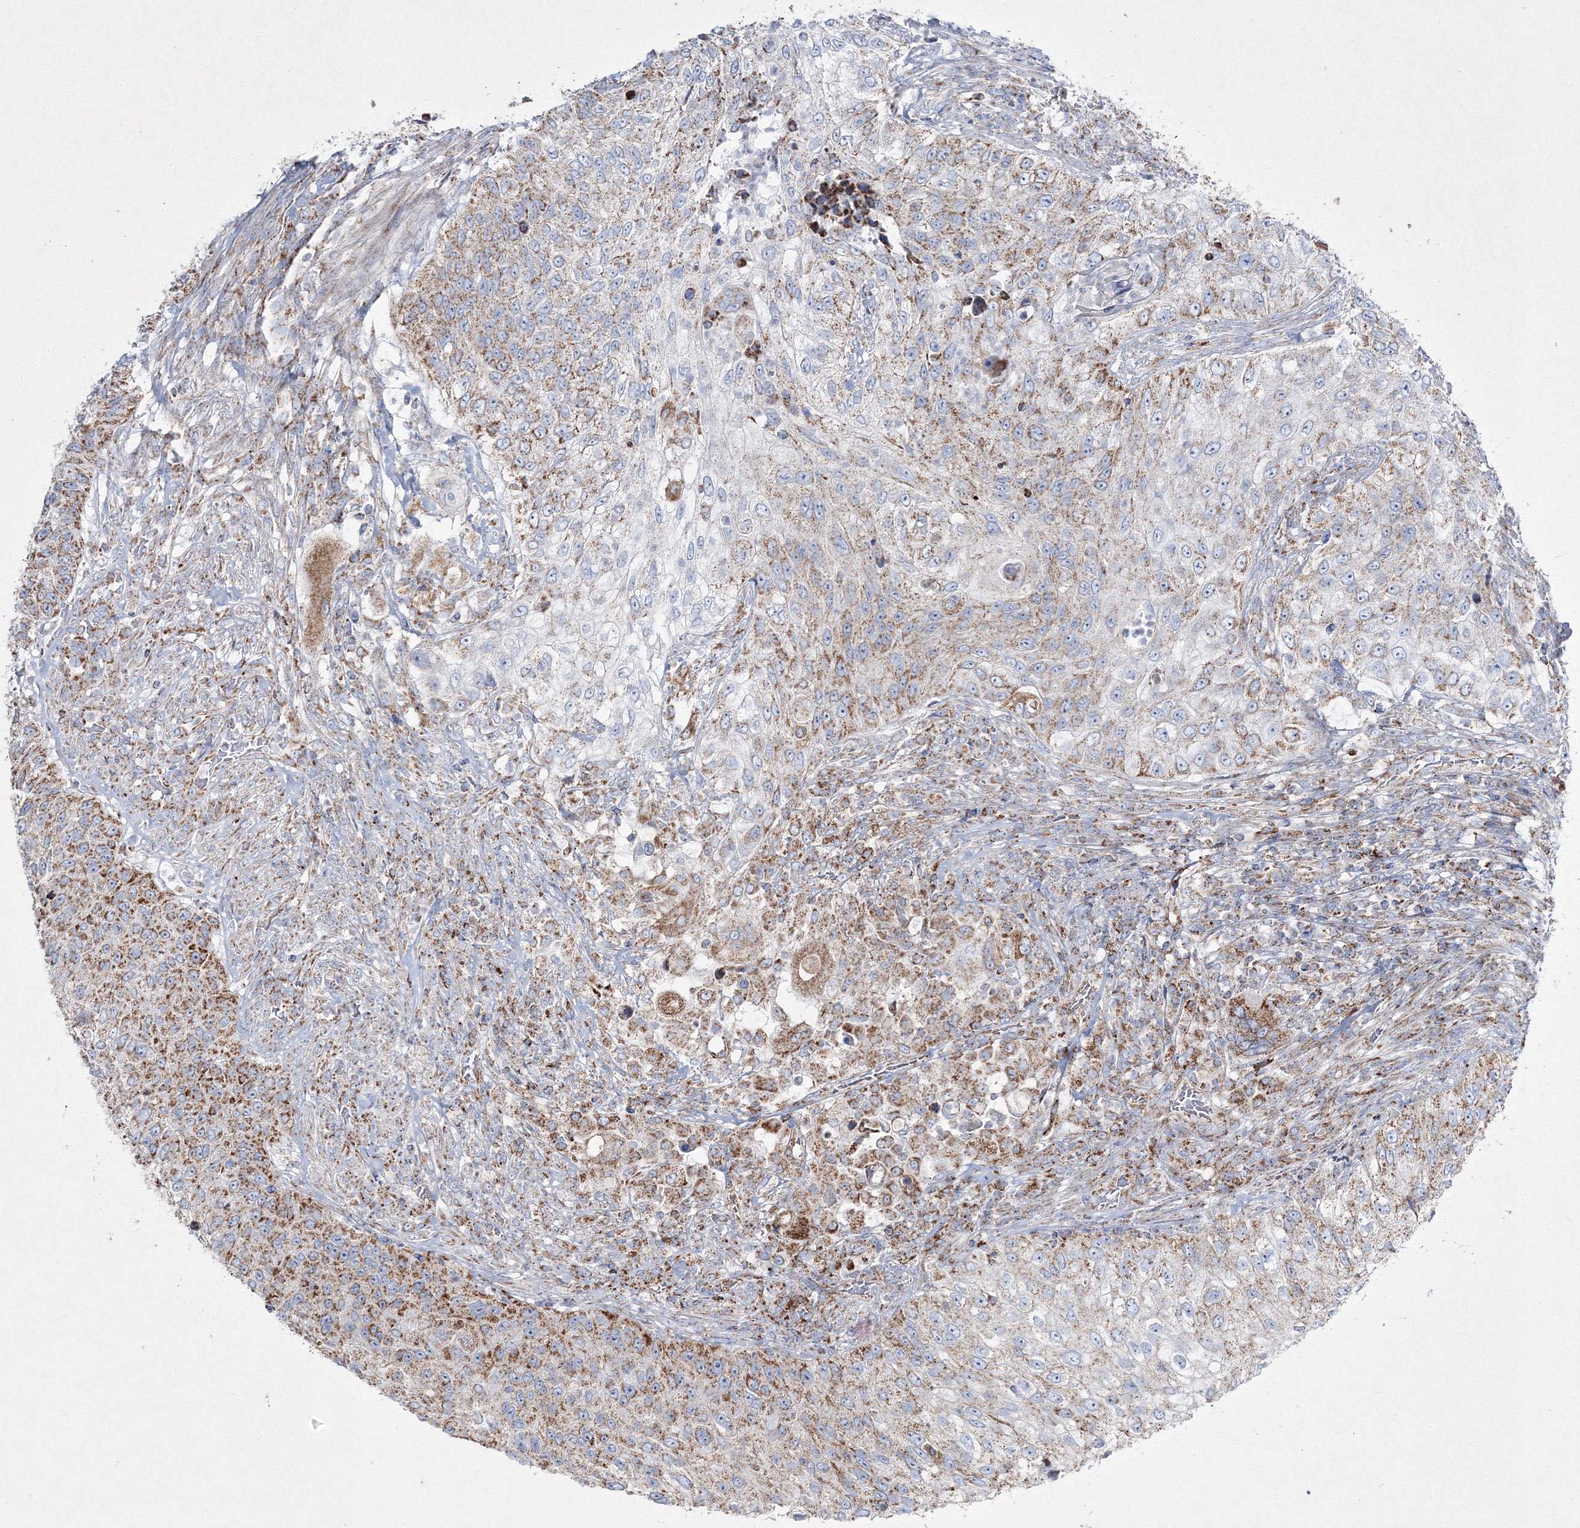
{"staining": {"intensity": "moderate", "quantity": "25%-75%", "location": "cytoplasmic/membranous"}, "tissue": "urothelial cancer", "cell_type": "Tumor cells", "image_type": "cancer", "snomed": [{"axis": "morphology", "description": "Urothelial carcinoma, High grade"}, {"axis": "topography", "description": "Urinary bladder"}], "caption": "Human urothelial carcinoma (high-grade) stained with a brown dye exhibits moderate cytoplasmic/membranous positive positivity in about 25%-75% of tumor cells.", "gene": "IGSF9", "patient": {"sex": "female", "age": 60}}